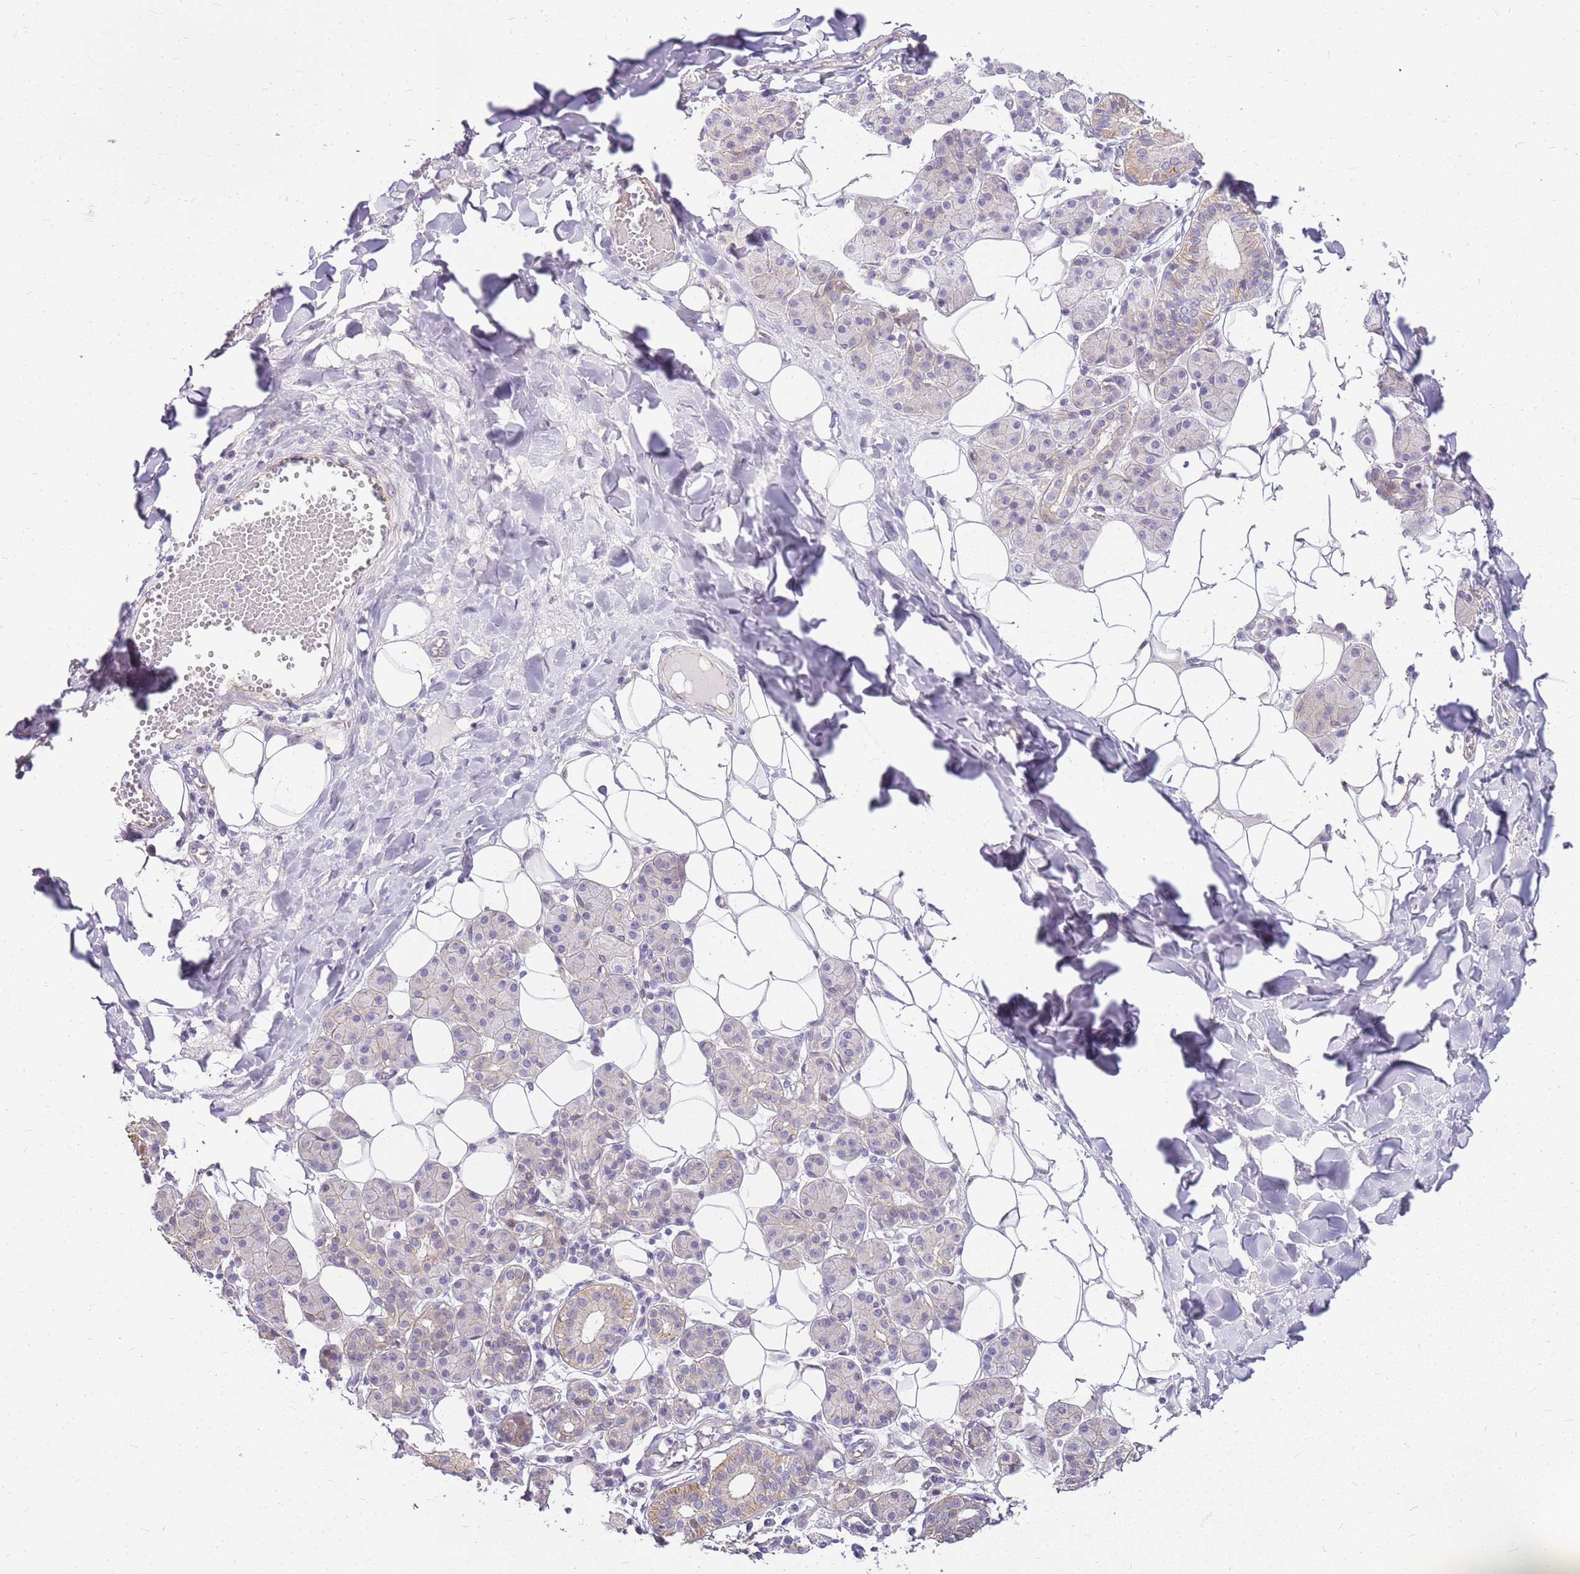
{"staining": {"intensity": "weak", "quantity": "<25%", "location": "cytoplasmic/membranous"}, "tissue": "salivary gland", "cell_type": "Glandular cells", "image_type": "normal", "snomed": [{"axis": "morphology", "description": "Normal tissue, NOS"}, {"axis": "topography", "description": "Salivary gland"}], "caption": "The histopathology image reveals no staining of glandular cells in normal salivary gland. The staining is performed using DAB brown chromogen with nuclei counter-stained in using hematoxylin.", "gene": "CLBA1", "patient": {"sex": "female", "age": 33}}